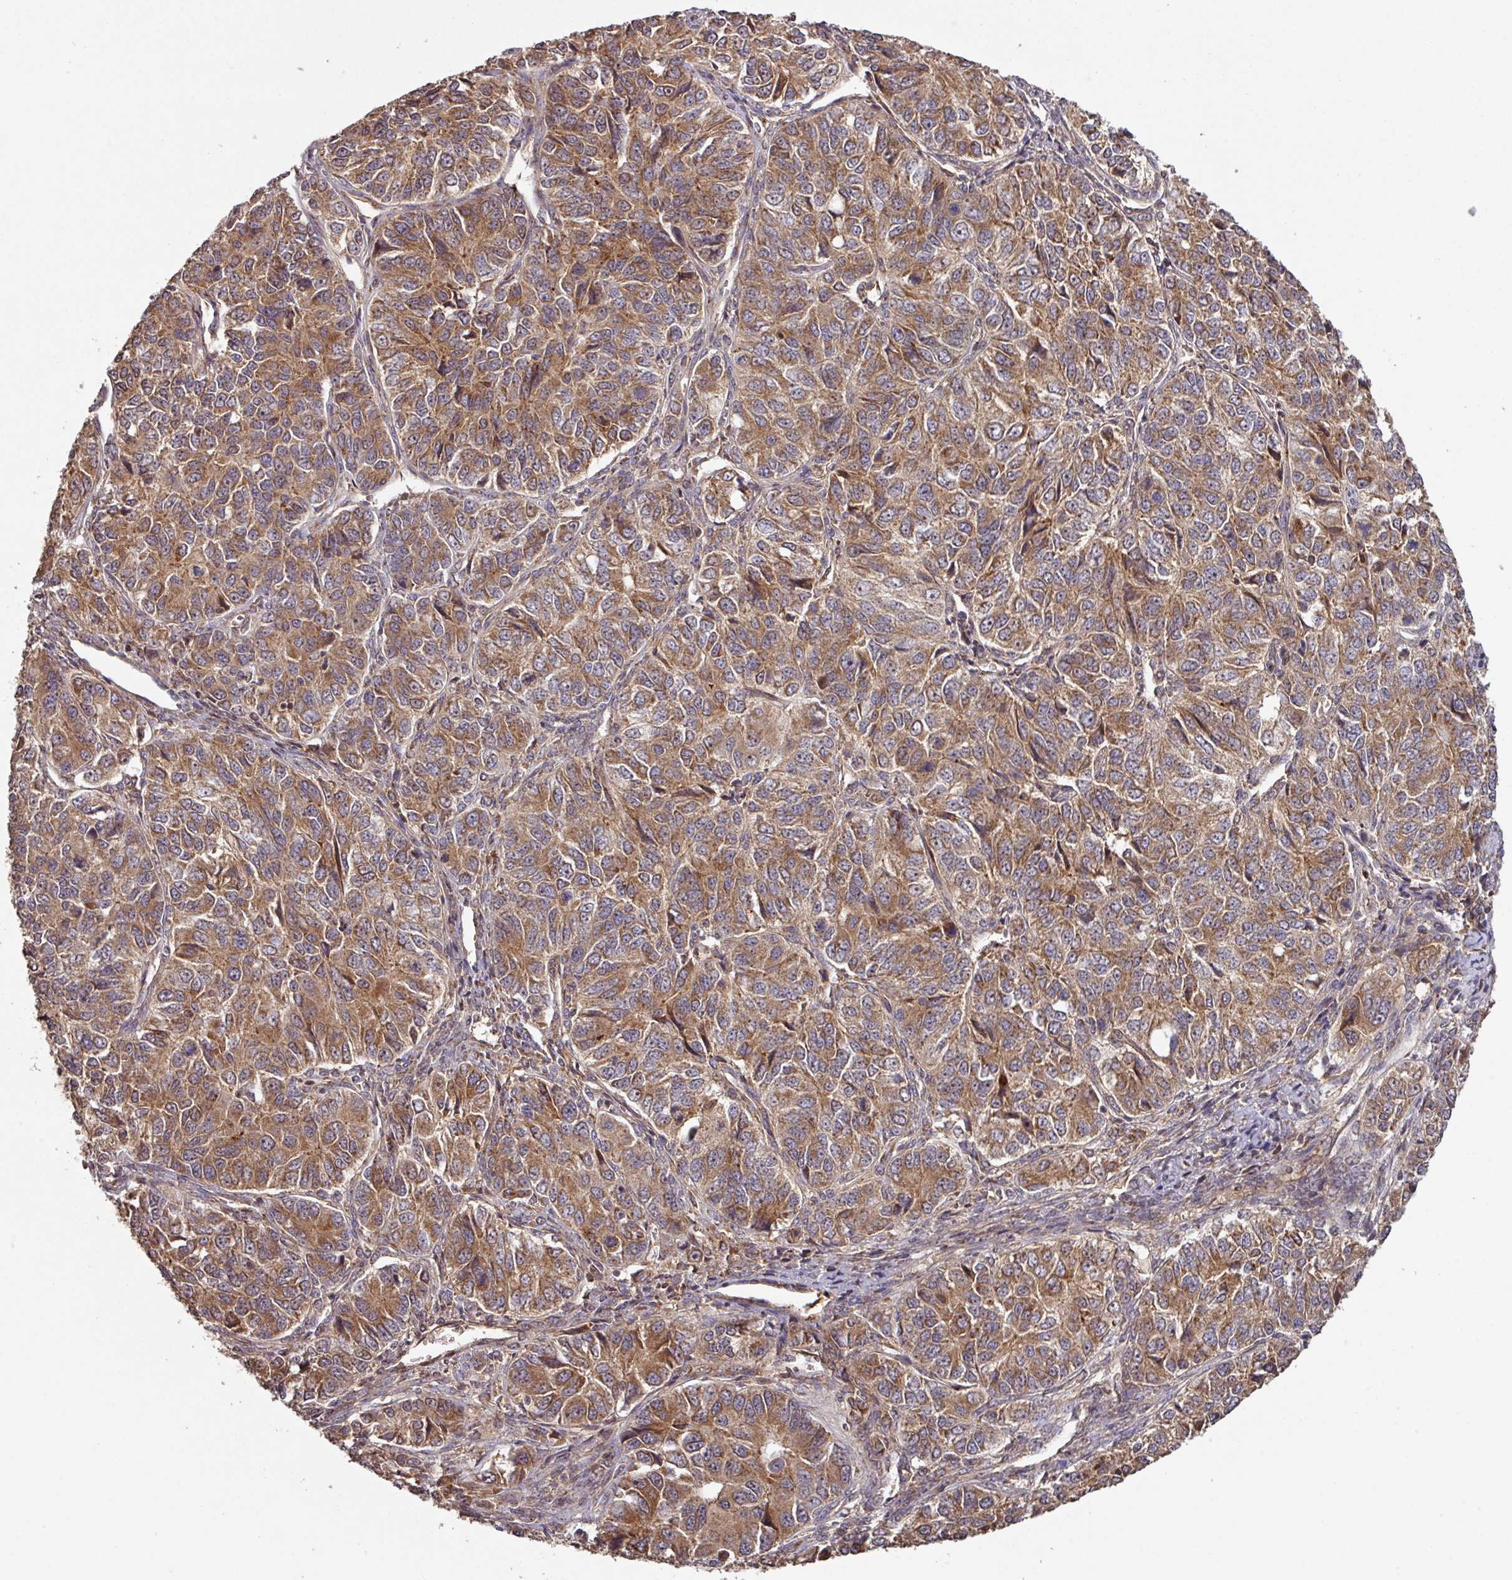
{"staining": {"intensity": "moderate", "quantity": ">75%", "location": "cytoplasmic/membranous"}, "tissue": "ovarian cancer", "cell_type": "Tumor cells", "image_type": "cancer", "snomed": [{"axis": "morphology", "description": "Carcinoma, endometroid"}, {"axis": "topography", "description": "Ovary"}], "caption": "Tumor cells demonstrate moderate cytoplasmic/membranous staining in about >75% of cells in ovarian cancer (endometroid carcinoma). The protein of interest is stained brown, and the nuclei are stained in blue (DAB (3,3'-diaminobenzidine) IHC with brightfield microscopy, high magnification).", "gene": "MRRF", "patient": {"sex": "female", "age": 51}}